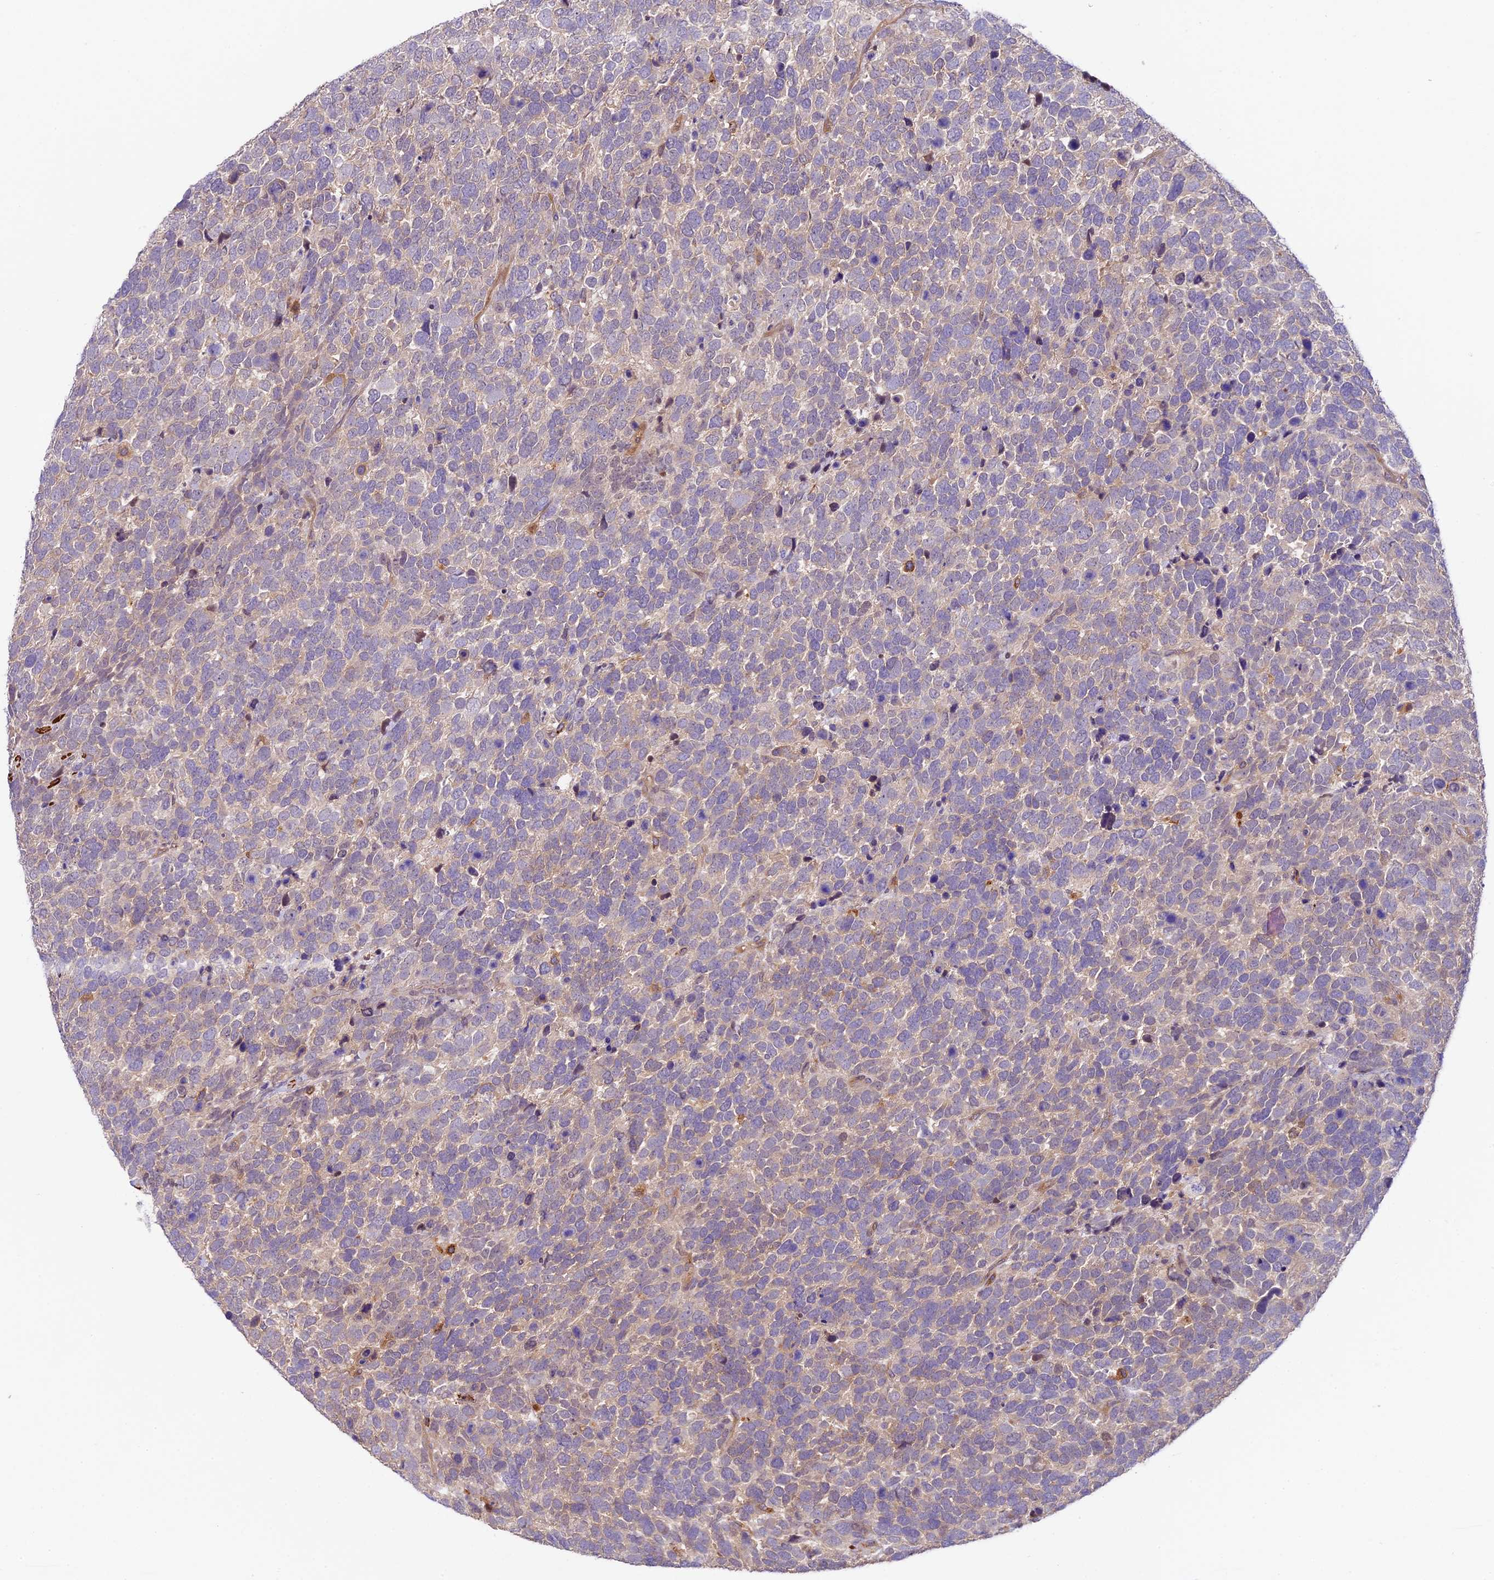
{"staining": {"intensity": "weak", "quantity": "<25%", "location": "cytoplasmic/membranous"}, "tissue": "urothelial cancer", "cell_type": "Tumor cells", "image_type": "cancer", "snomed": [{"axis": "morphology", "description": "Urothelial carcinoma, High grade"}, {"axis": "topography", "description": "Urinary bladder"}], "caption": "Immunohistochemical staining of human high-grade urothelial carcinoma demonstrates no significant expression in tumor cells.", "gene": "TBC1D1", "patient": {"sex": "female", "age": 82}}